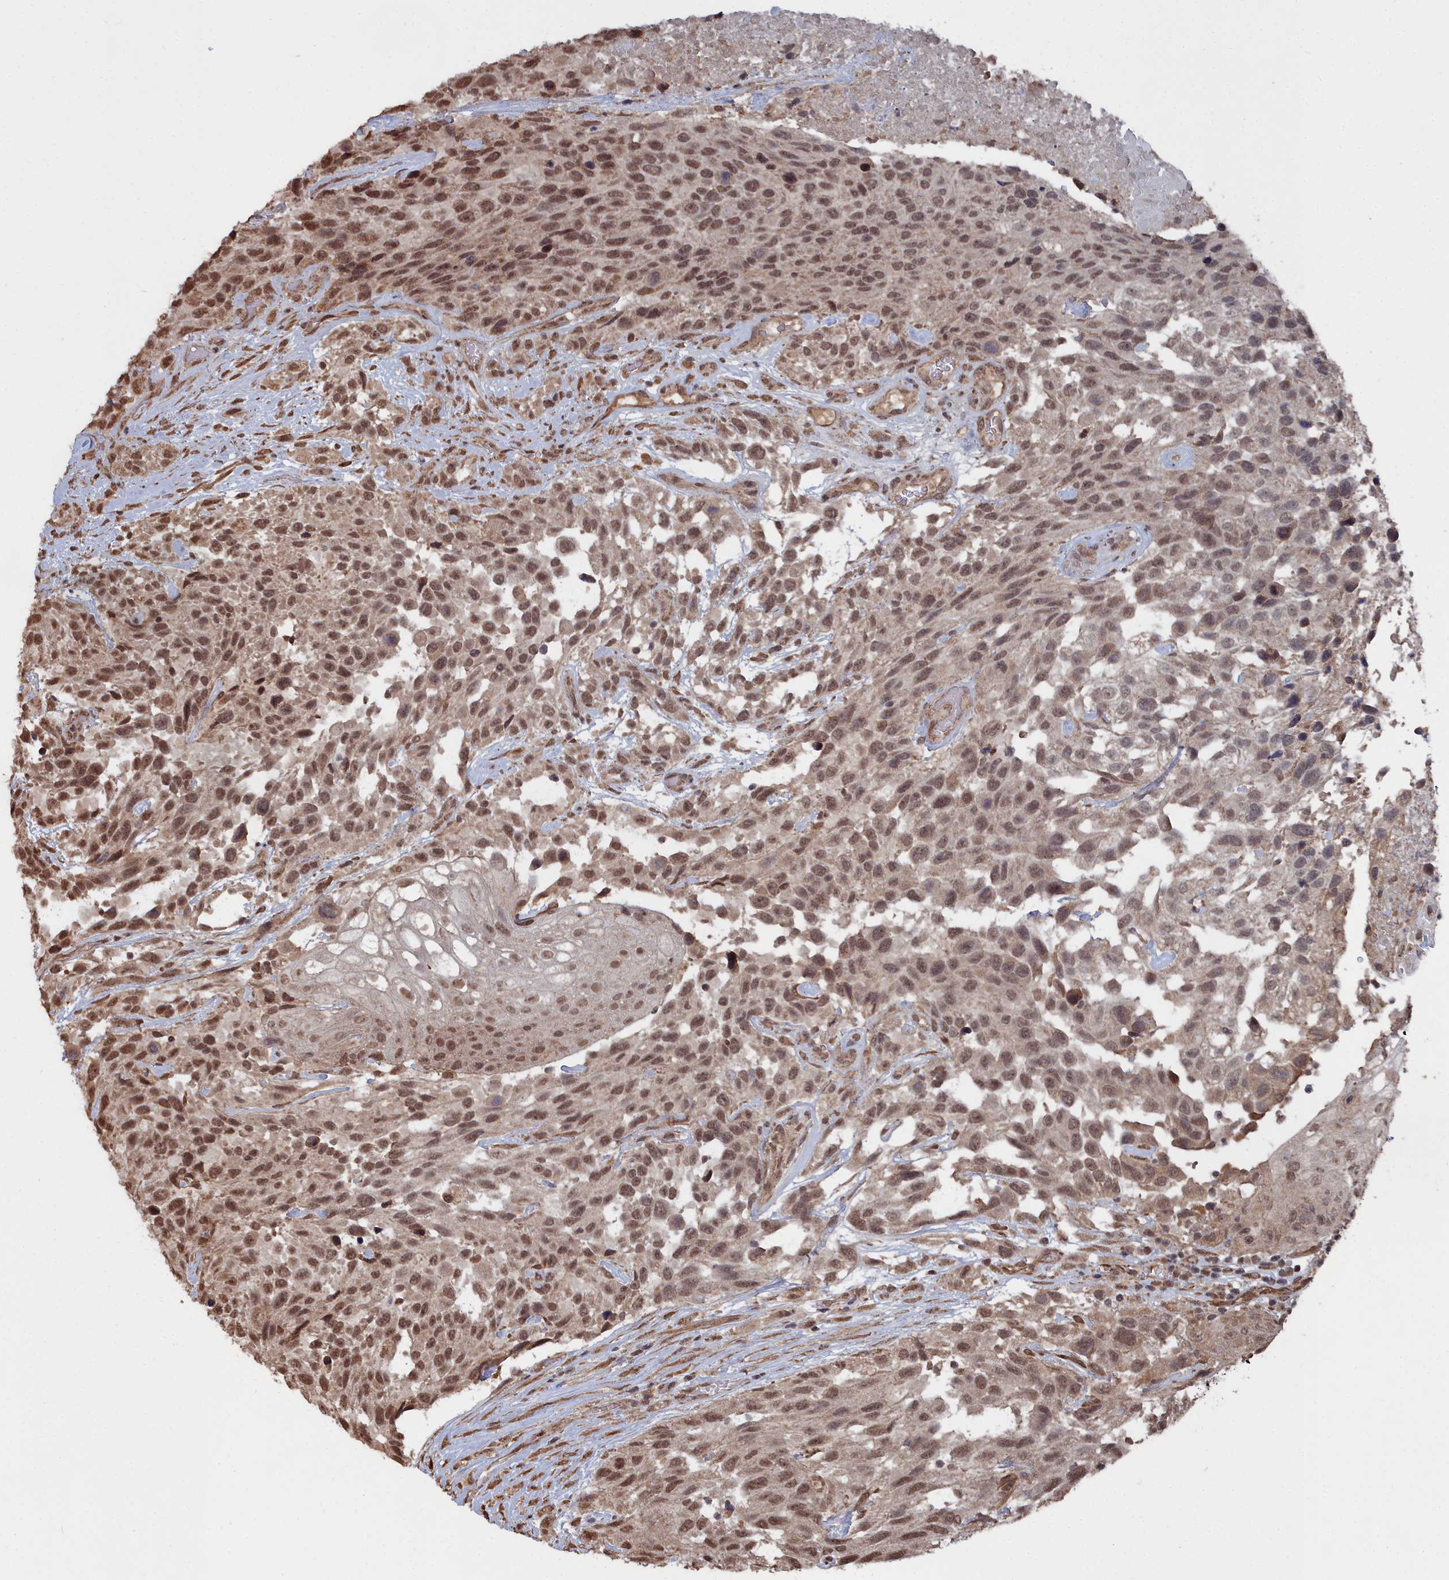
{"staining": {"intensity": "moderate", "quantity": ">75%", "location": "nuclear"}, "tissue": "urothelial cancer", "cell_type": "Tumor cells", "image_type": "cancer", "snomed": [{"axis": "morphology", "description": "Urothelial carcinoma, High grade"}, {"axis": "topography", "description": "Urinary bladder"}], "caption": "About >75% of tumor cells in human urothelial cancer show moderate nuclear protein staining as visualized by brown immunohistochemical staining.", "gene": "CCNP", "patient": {"sex": "female", "age": 70}}